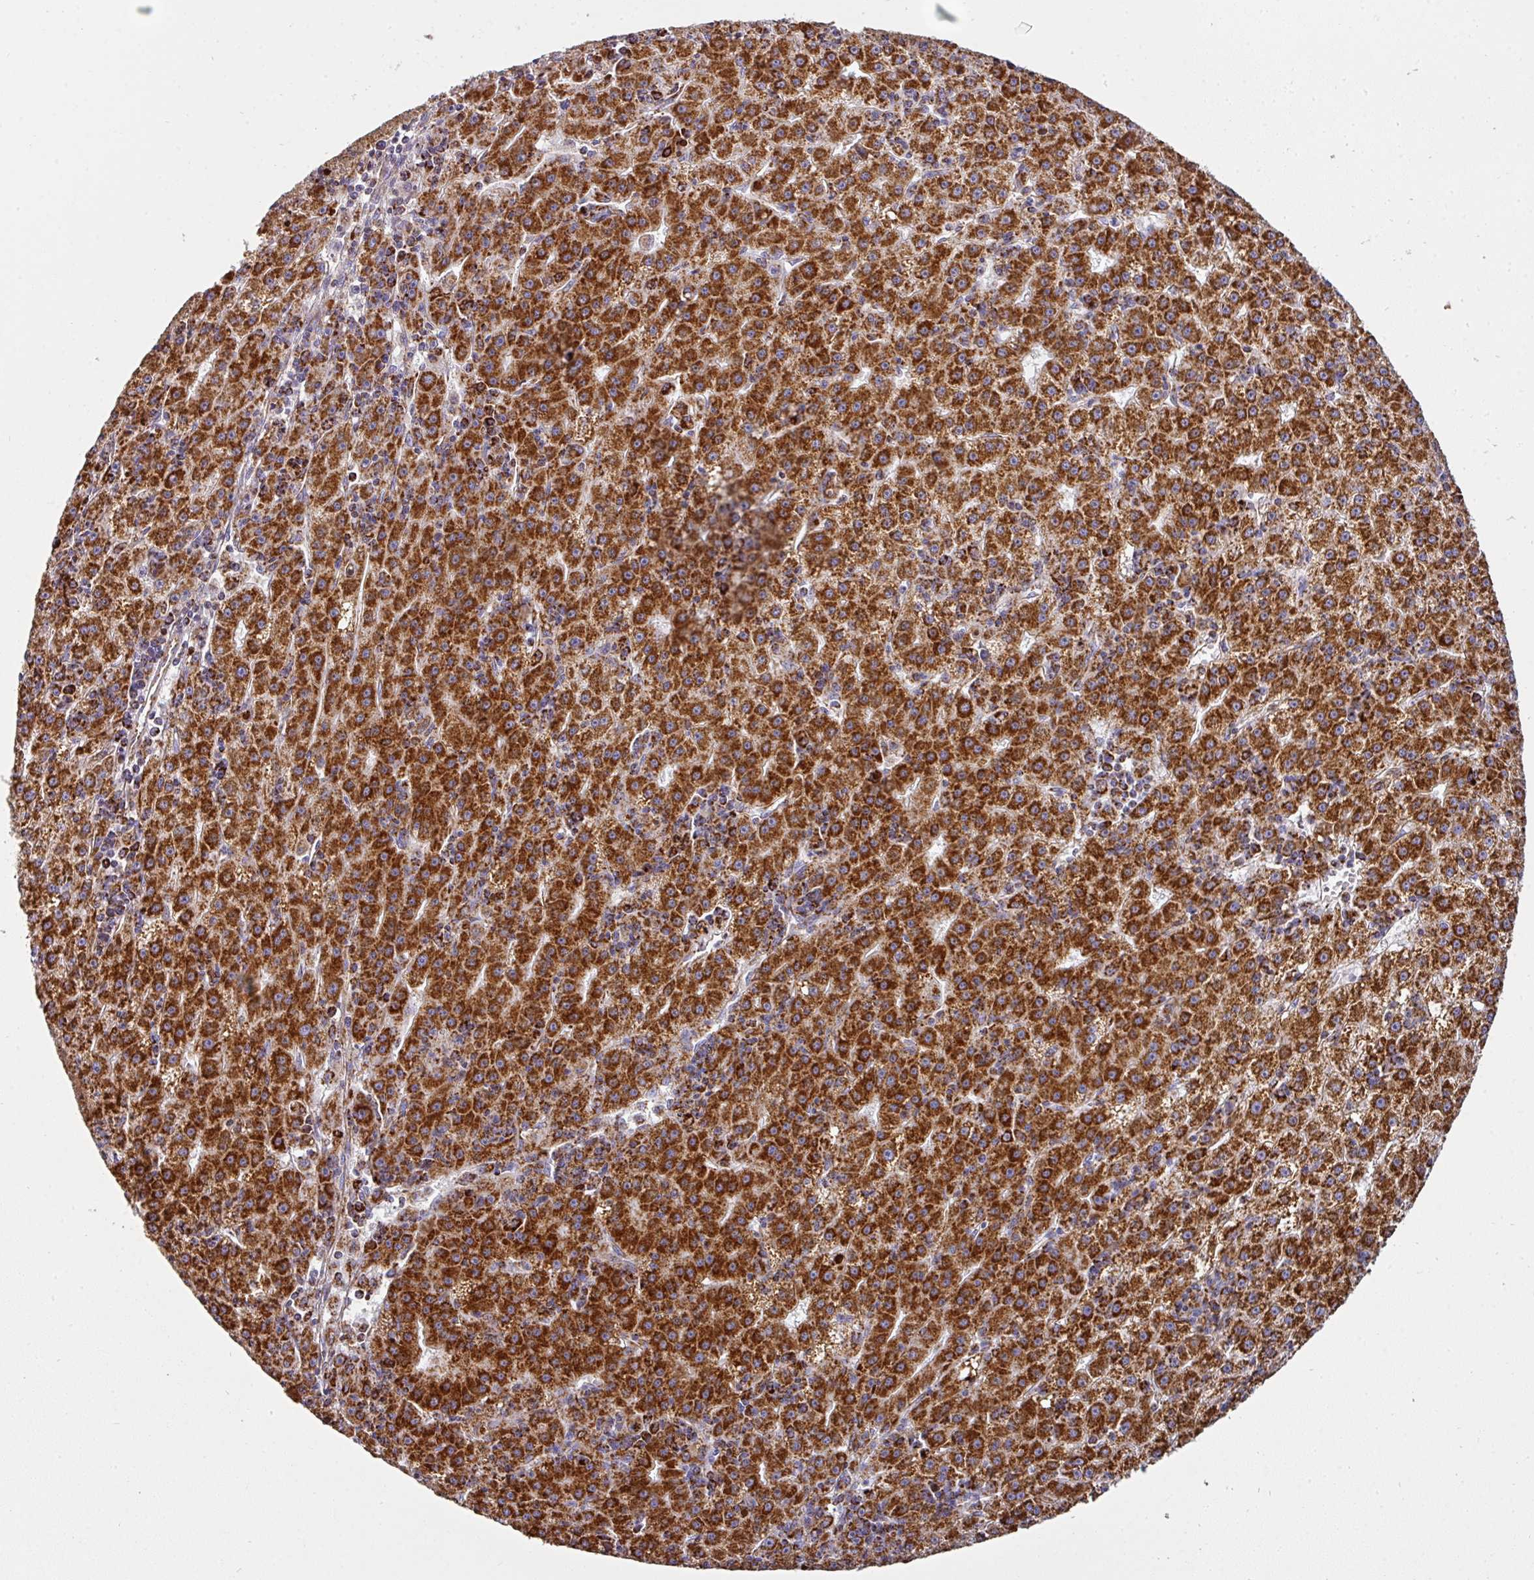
{"staining": {"intensity": "strong", "quantity": ">75%", "location": "cytoplasmic/membranous"}, "tissue": "liver cancer", "cell_type": "Tumor cells", "image_type": "cancer", "snomed": [{"axis": "morphology", "description": "Carcinoma, Hepatocellular, NOS"}, {"axis": "topography", "description": "Liver"}], "caption": "Strong cytoplasmic/membranous positivity is seen in about >75% of tumor cells in liver cancer (hepatocellular carcinoma).", "gene": "UQCRFS1", "patient": {"sex": "male", "age": 76}}